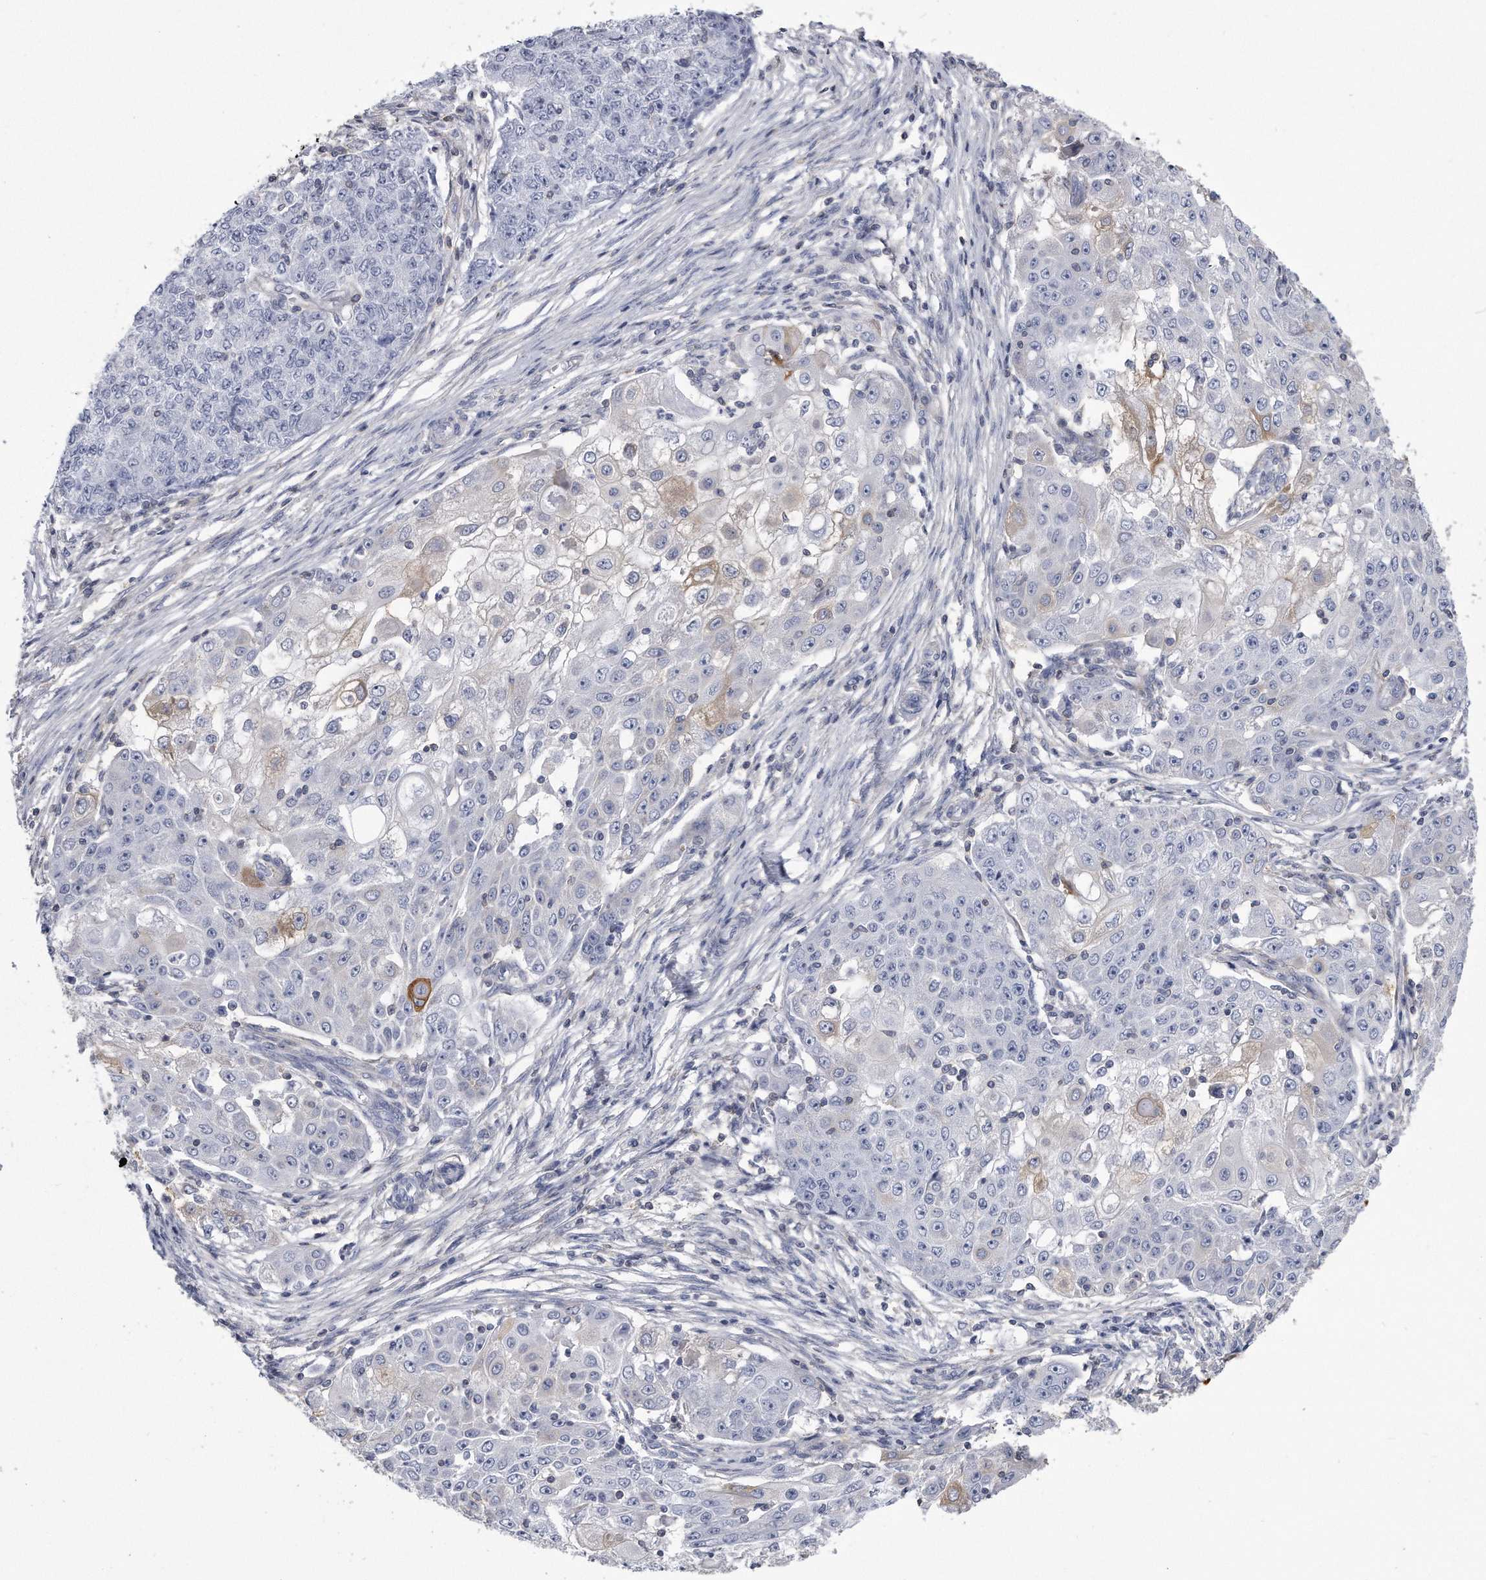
{"staining": {"intensity": "weak", "quantity": "<25%", "location": "cytoplasmic/membranous"}, "tissue": "ovarian cancer", "cell_type": "Tumor cells", "image_type": "cancer", "snomed": [{"axis": "morphology", "description": "Carcinoma, endometroid"}, {"axis": "topography", "description": "Ovary"}], "caption": "Immunohistochemistry (IHC) of ovarian endometroid carcinoma shows no positivity in tumor cells.", "gene": "PYGB", "patient": {"sex": "female", "age": 42}}